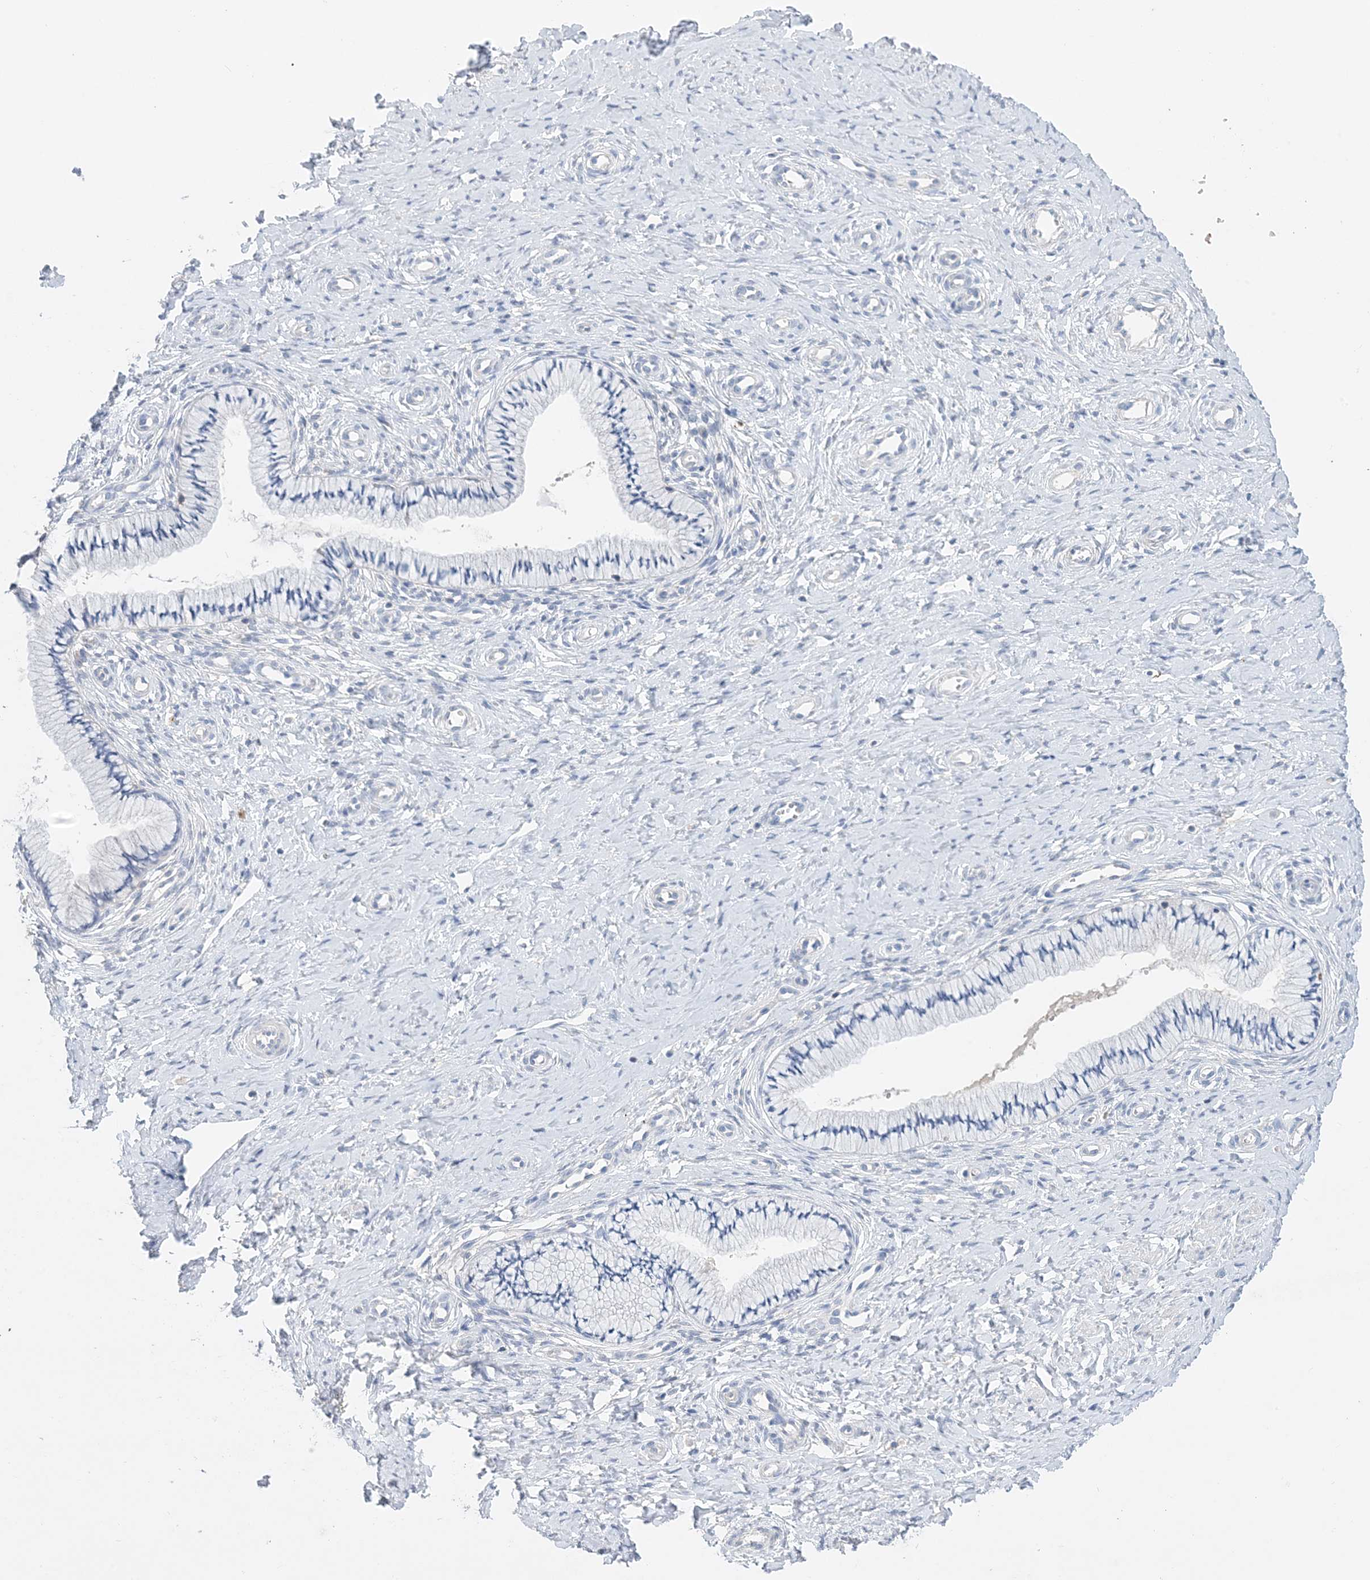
{"staining": {"intensity": "negative", "quantity": "none", "location": "none"}, "tissue": "cervix", "cell_type": "Glandular cells", "image_type": "normal", "snomed": [{"axis": "morphology", "description": "Normal tissue, NOS"}, {"axis": "topography", "description": "Cervix"}], "caption": "This is an IHC photomicrograph of normal cervix. There is no expression in glandular cells.", "gene": "KPRP", "patient": {"sex": "female", "age": 36}}